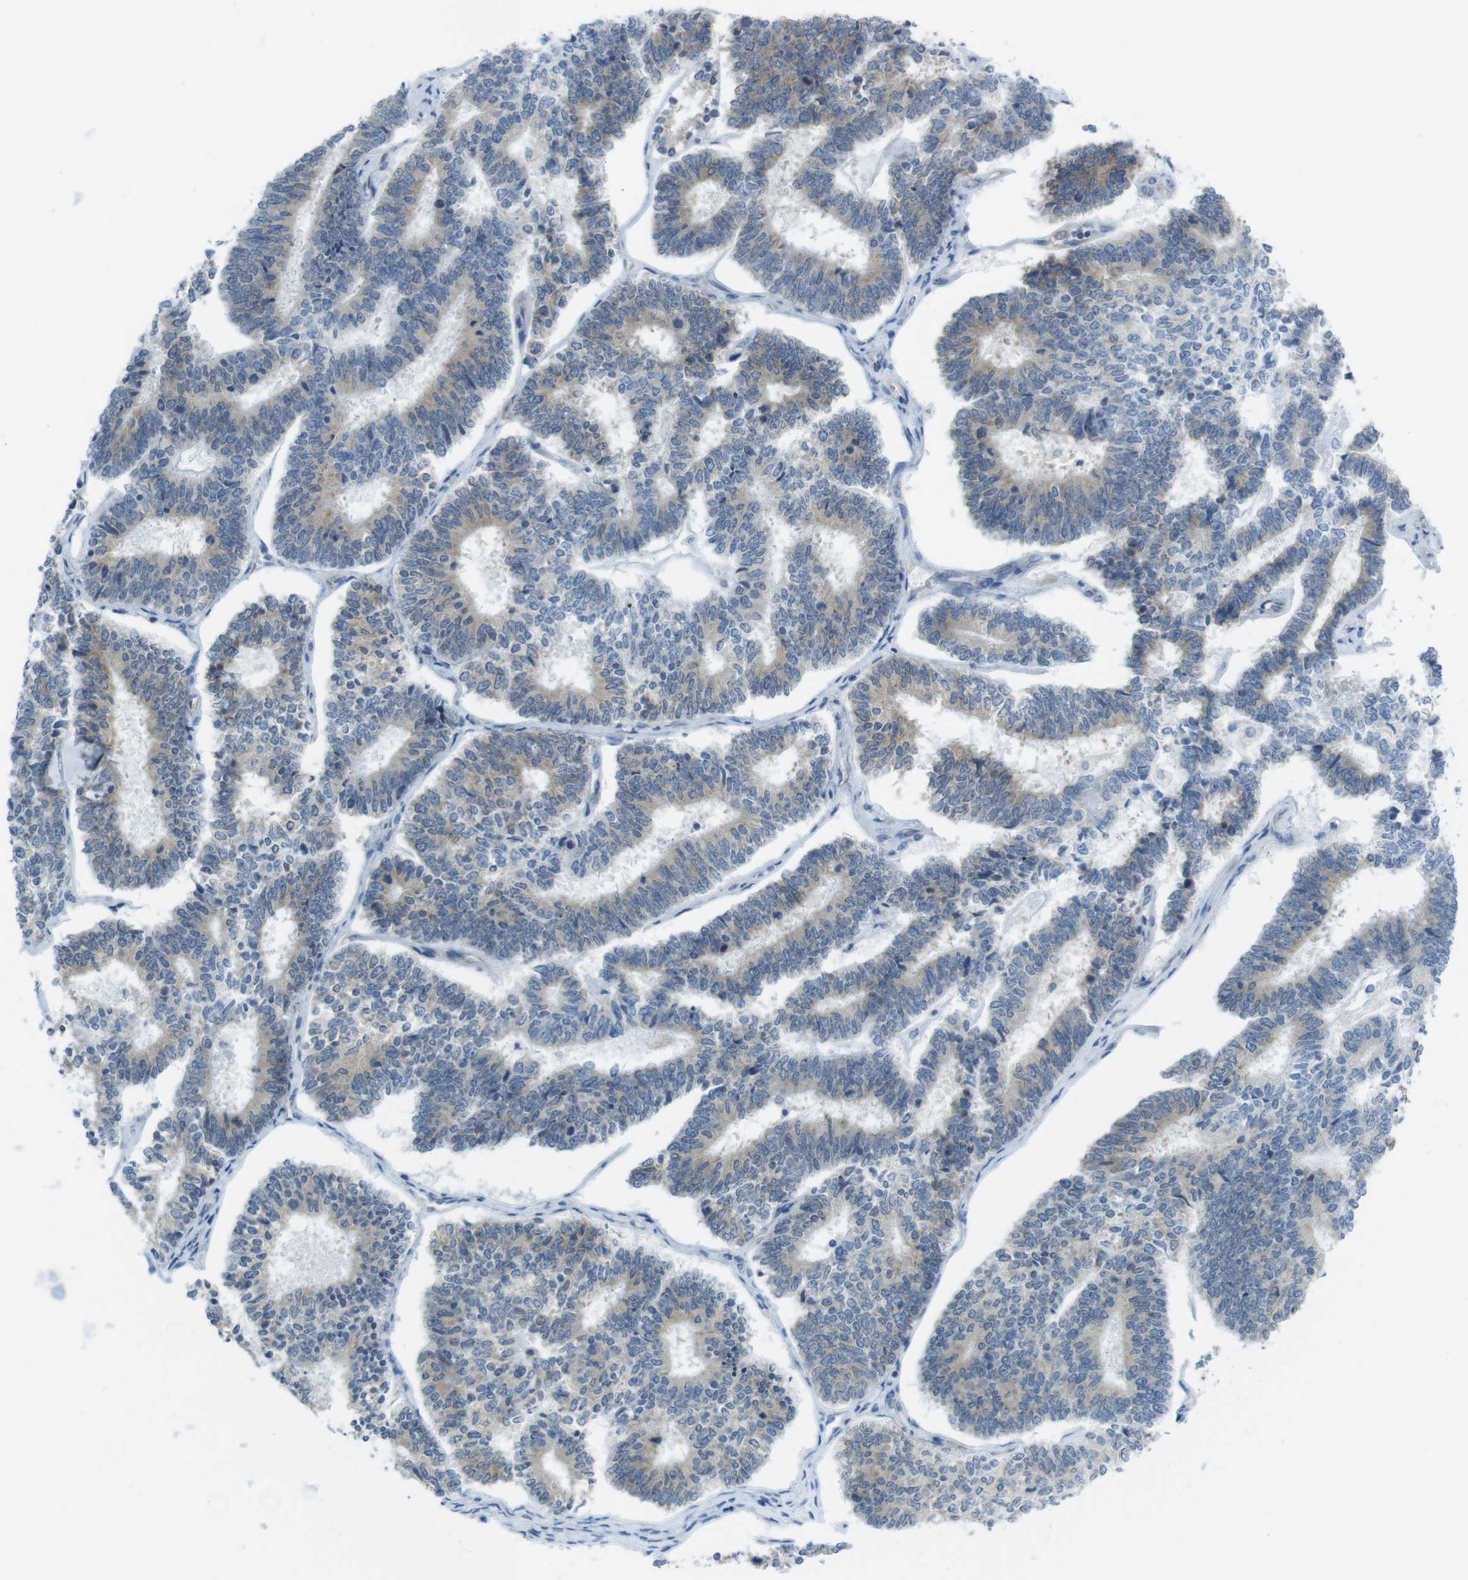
{"staining": {"intensity": "weak", "quantity": "25%-75%", "location": "cytoplasmic/membranous"}, "tissue": "endometrial cancer", "cell_type": "Tumor cells", "image_type": "cancer", "snomed": [{"axis": "morphology", "description": "Adenocarcinoma, NOS"}, {"axis": "topography", "description": "Endometrium"}], "caption": "The photomicrograph reveals a brown stain indicating the presence of a protein in the cytoplasmic/membranous of tumor cells in endometrial cancer.", "gene": "CLPTM1L", "patient": {"sex": "female", "age": 70}}